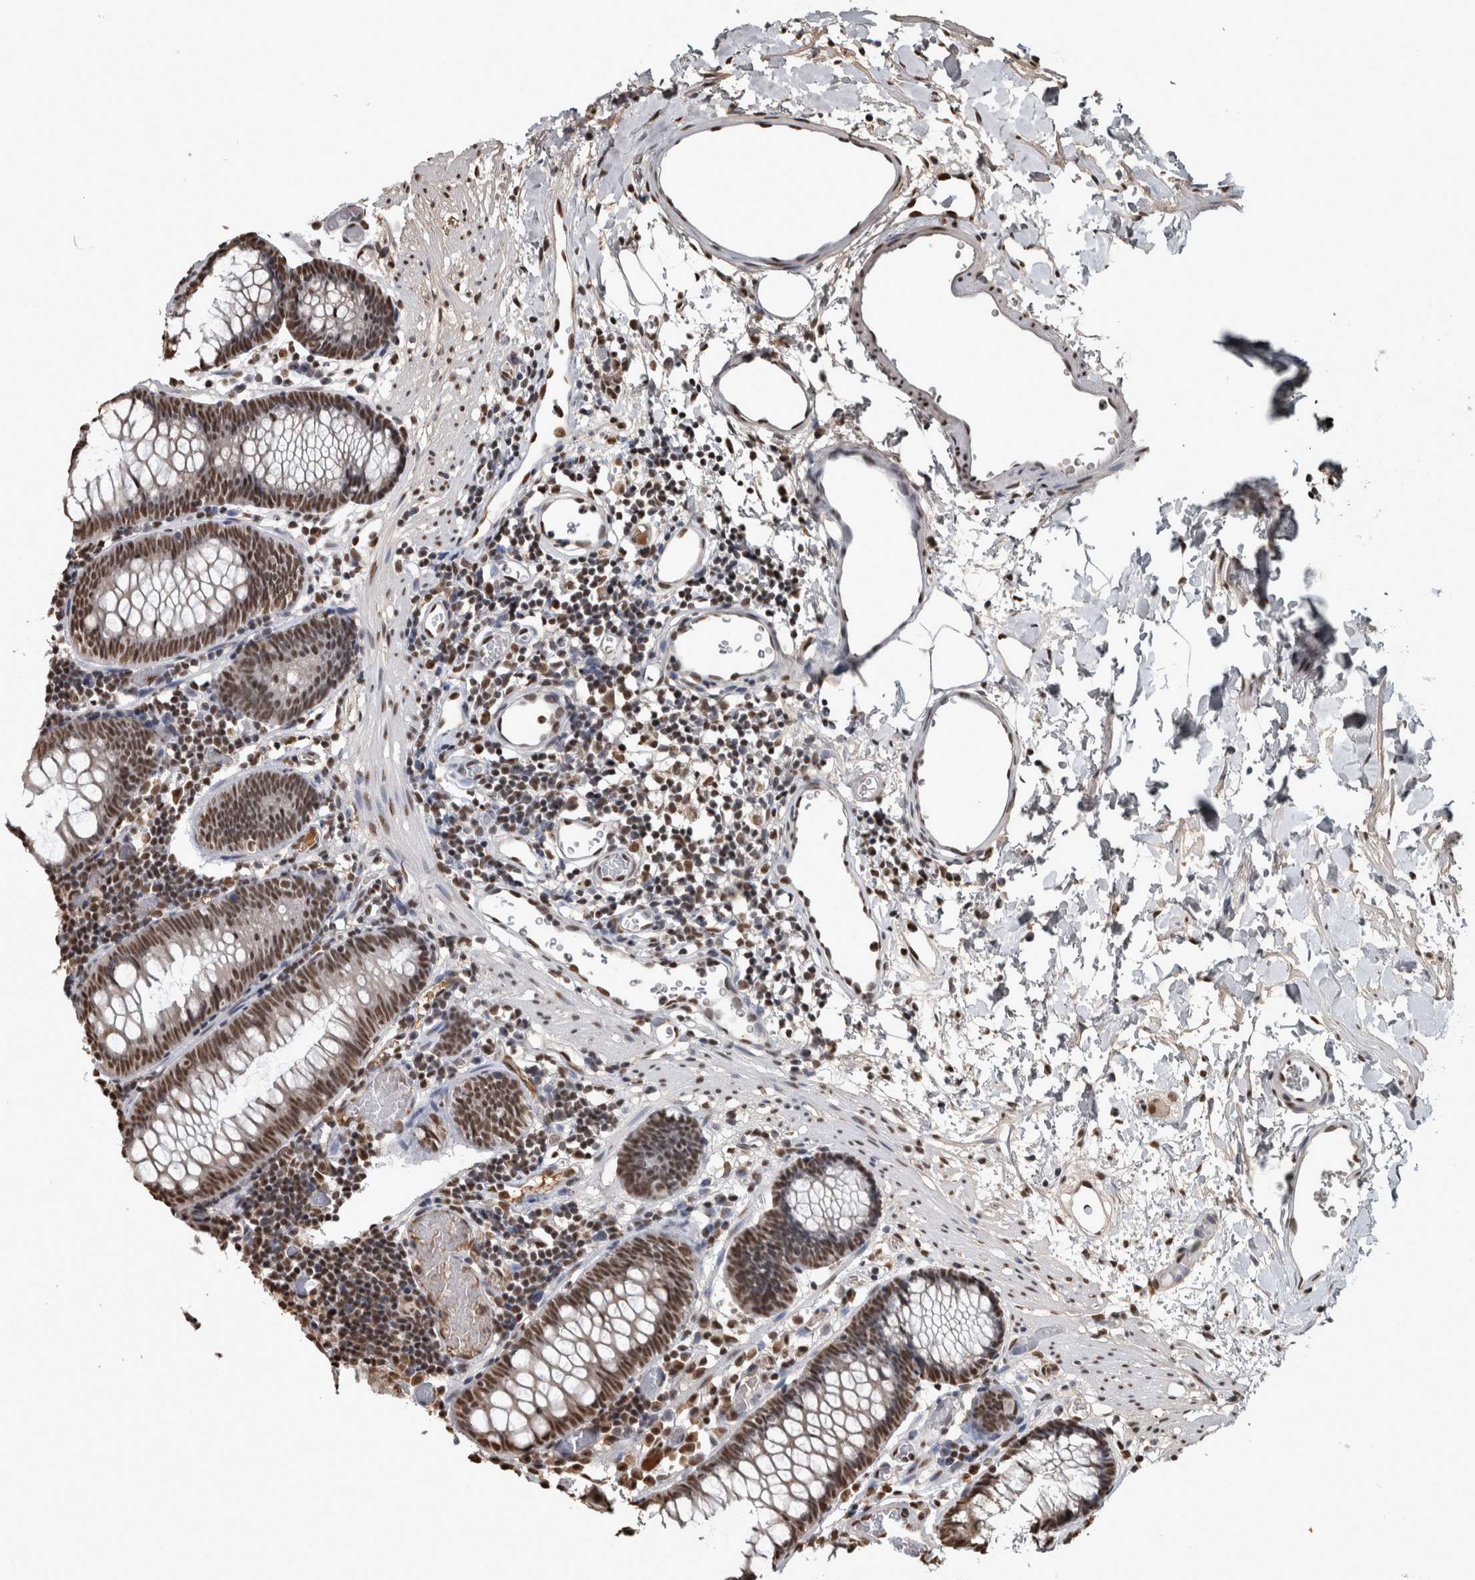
{"staining": {"intensity": "strong", "quantity": ">75%", "location": "nuclear"}, "tissue": "colon", "cell_type": "Endothelial cells", "image_type": "normal", "snomed": [{"axis": "morphology", "description": "Normal tissue, NOS"}, {"axis": "topography", "description": "Colon"}], "caption": "An image of colon stained for a protein shows strong nuclear brown staining in endothelial cells.", "gene": "TGS1", "patient": {"sex": "male", "age": 14}}